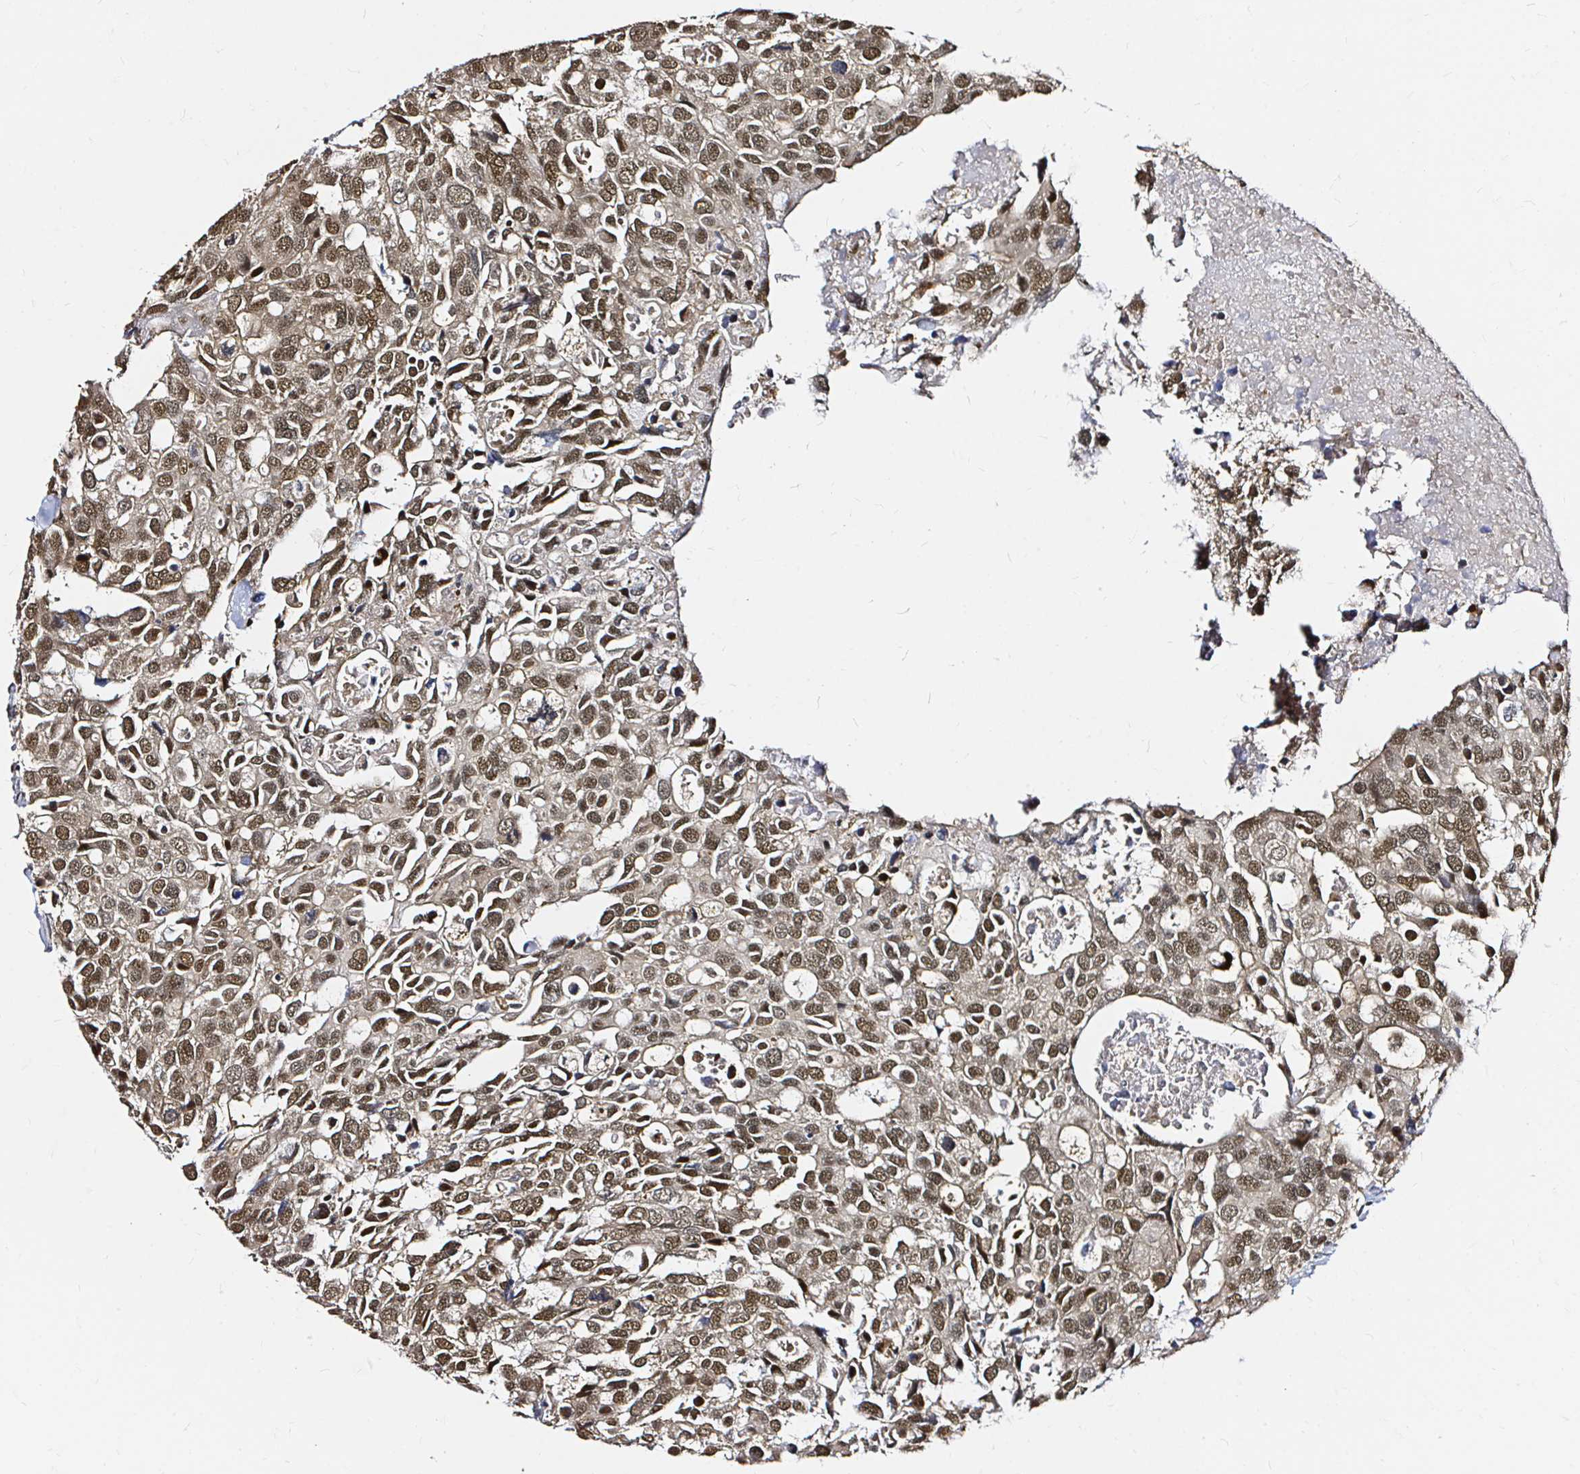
{"staining": {"intensity": "moderate", "quantity": ">75%", "location": "nuclear"}, "tissue": "breast cancer", "cell_type": "Tumor cells", "image_type": "cancer", "snomed": [{"axis": "morphology", "description": "Duct carcinoma"}, {"axis": "topography", "description": "Breast"}], "caption": "An image of breast invasive ductal carcinoma stained for a protein shows moderate nuclear brown staining in tumor cells.", "gene": "SNRPC", "patient": {"sex": "female", "age": 83}}